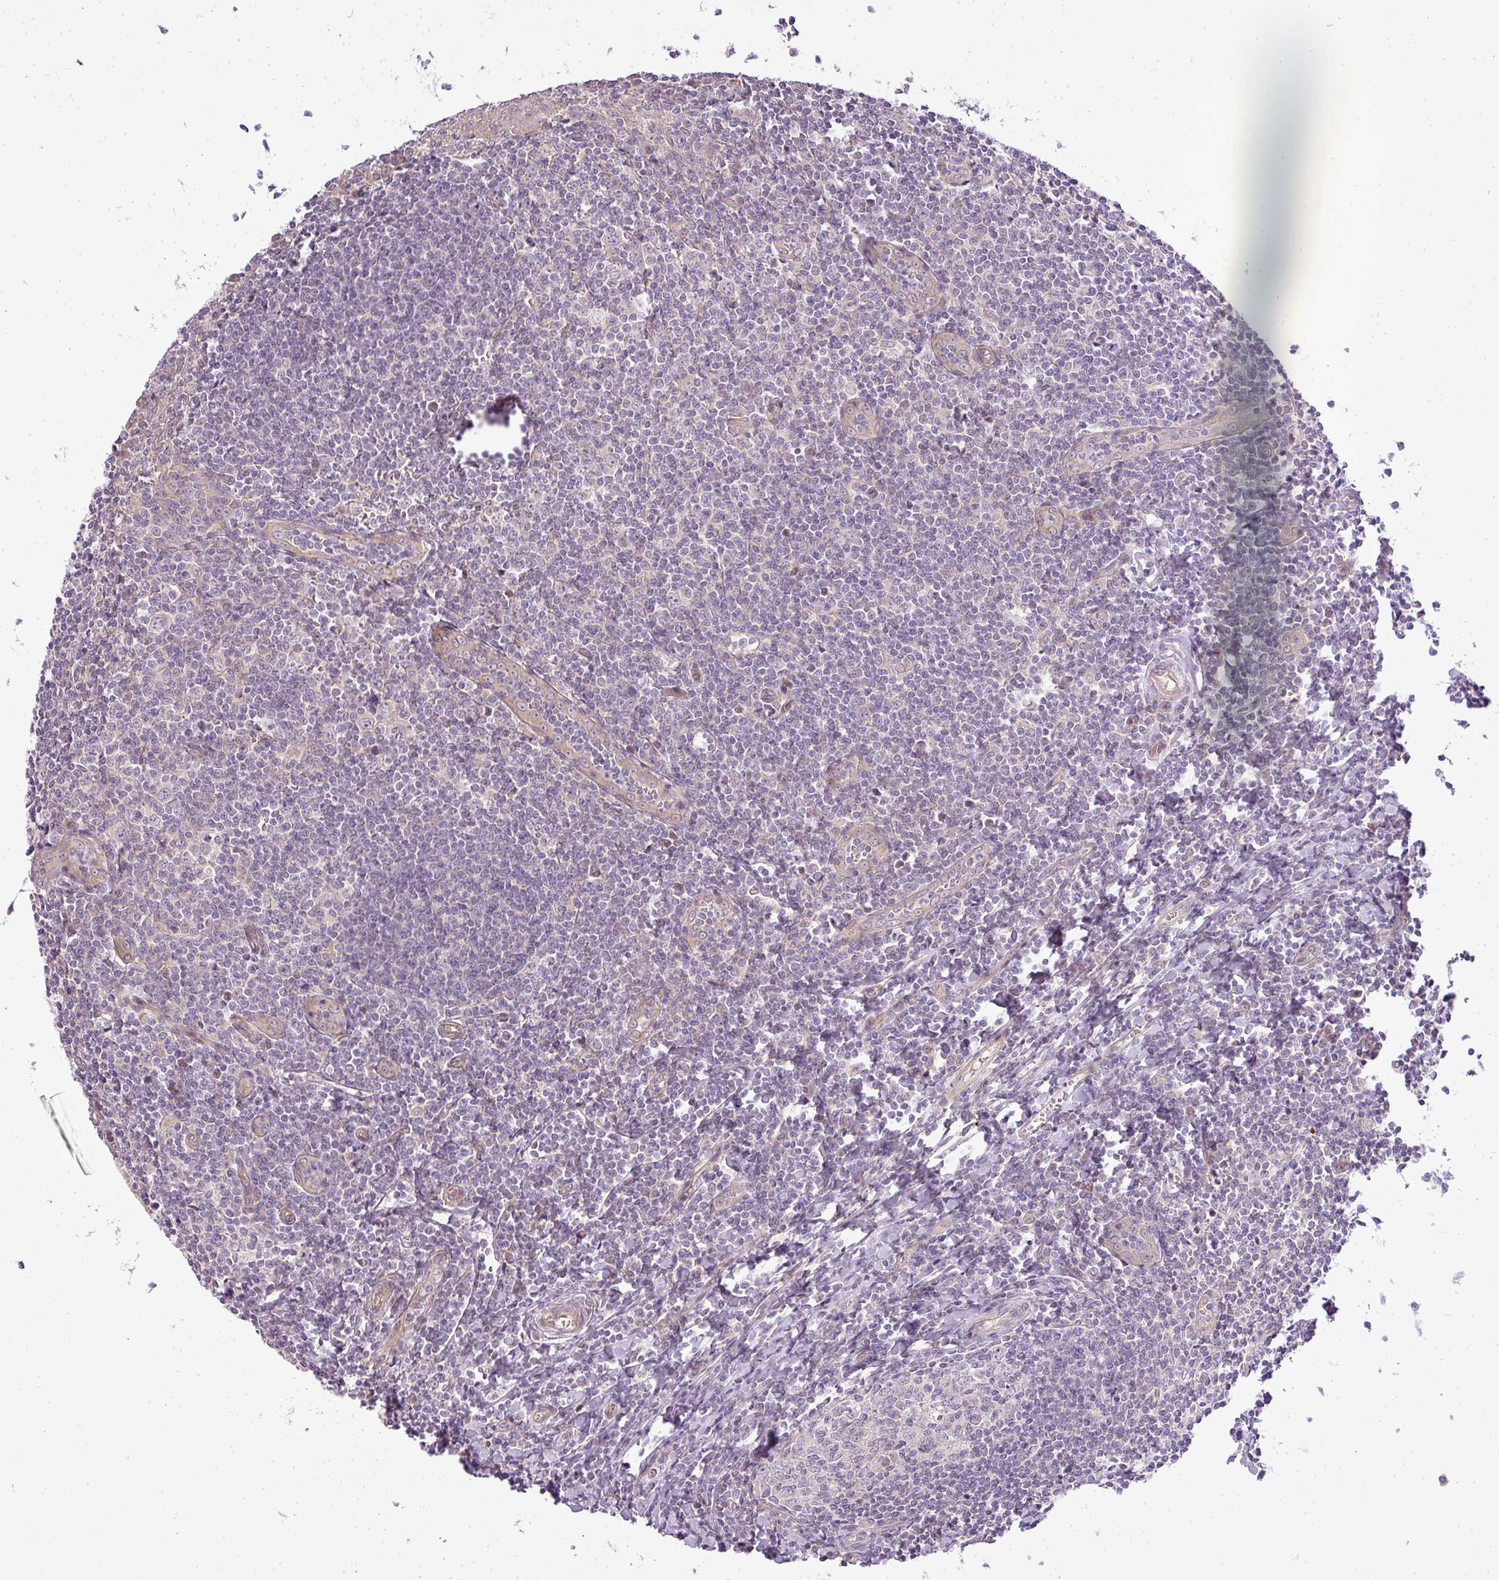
{"staining": {"intensity": "negative", "quantity": "none", "location": "none"}, "tissue": "tonsil", "cell_type": "Germinal center cells", "image_type": "normal", "snomed": [{"axis": "morphology", "description": "Normal tissue, NOS"}, {"axis": "topography", "description": "Tonsil"}], "caption": "The histopathology image demonstrates no significant positivity in germinal center cells of tonsil. The staining is performed using DAB brown chromogen with nuclei counter-stained in using hematoxylin.", "gene": "ZDHHC1", "patient": {"sex": "male", "age": 27}}